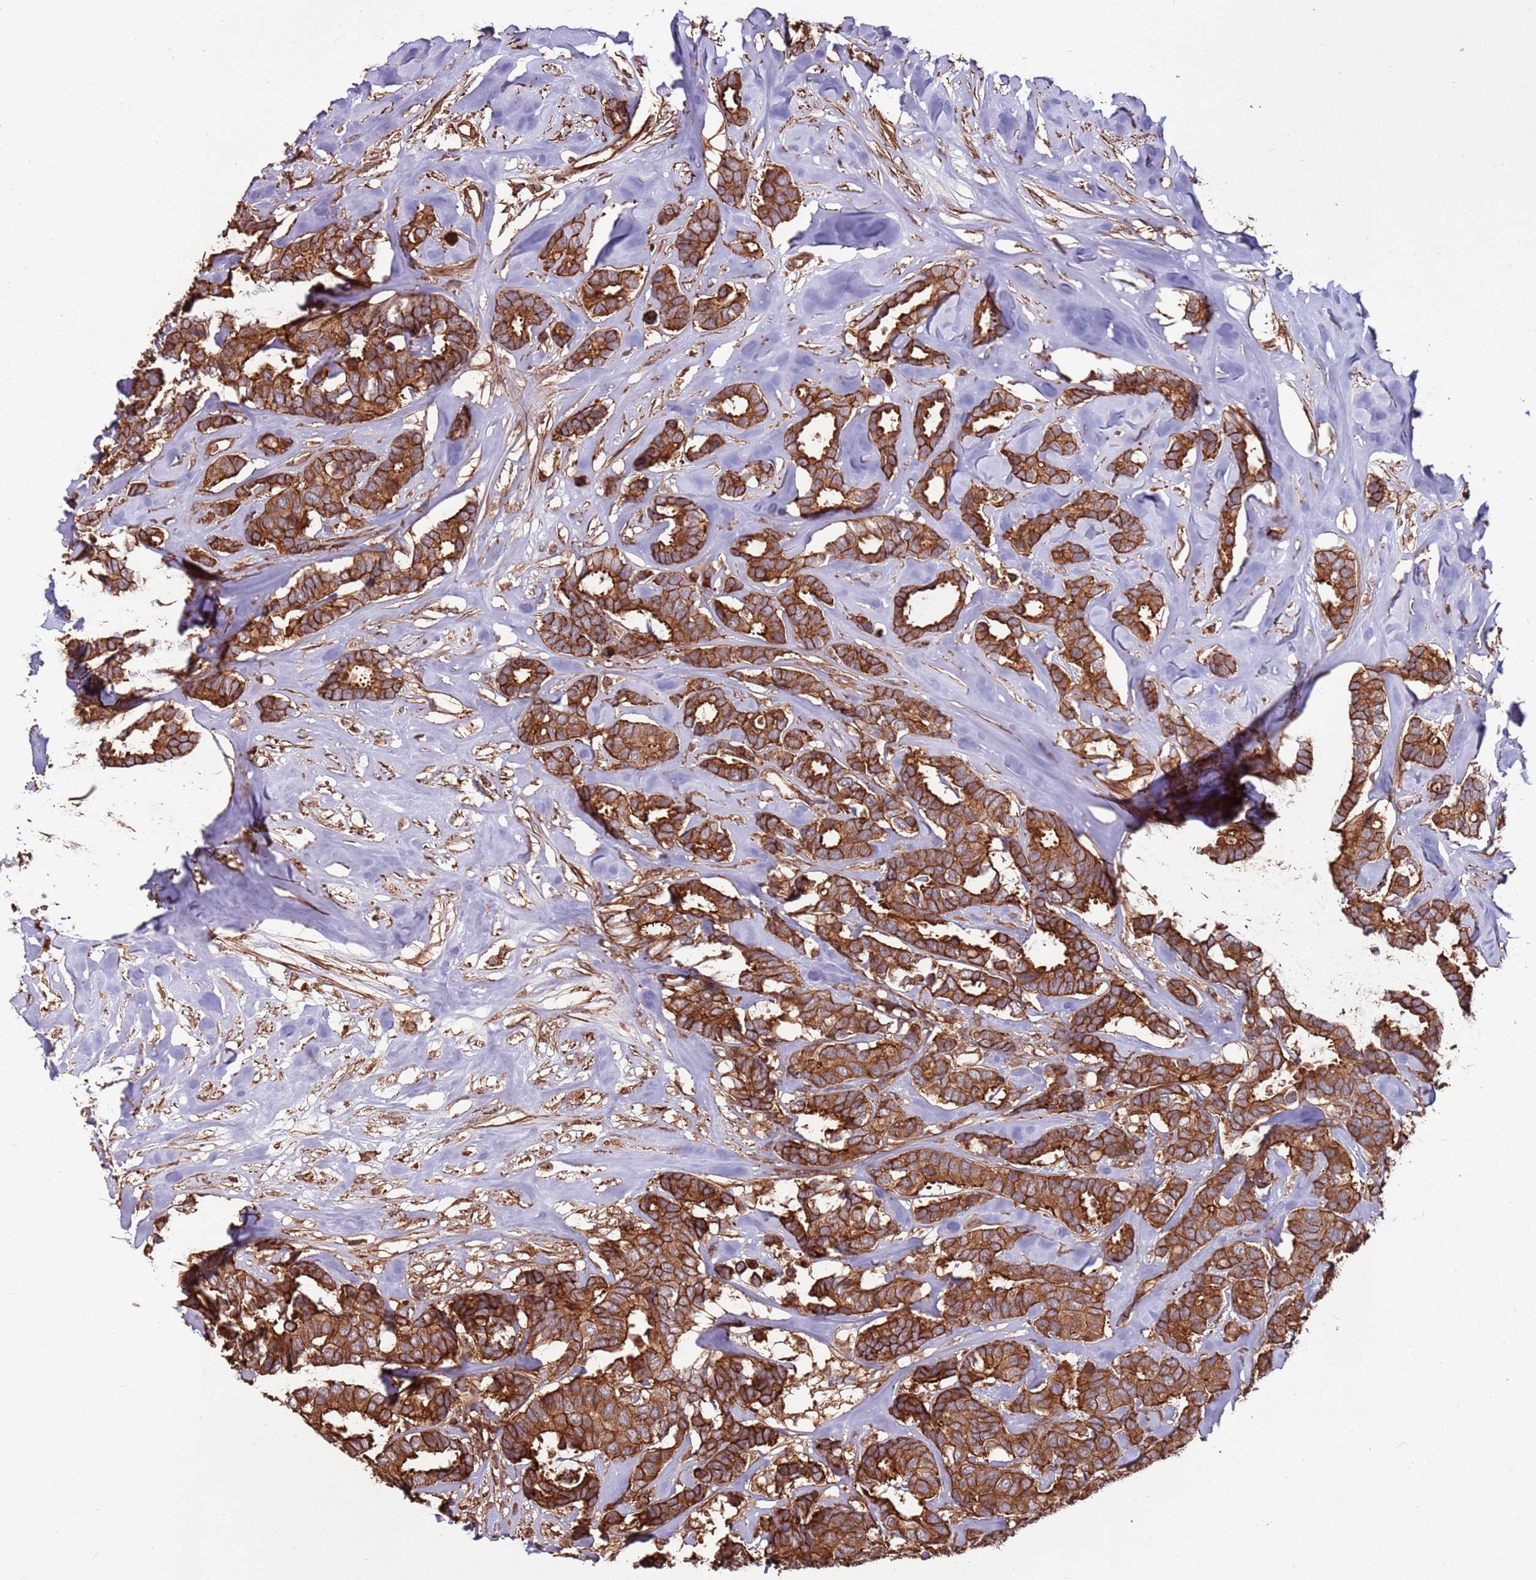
{"staining": {"intensity": "strong", "quantity": ">75%", "location": "cytoplasmic/membranous"}, "tissue": "breast cancer", "cell_type": "Tumor cells", "image_type": "cancer", "snomed": [{"axis": "morphology", "description": "Duct carcinoma"}, {"axis": "topography", "description": "Breast"}], "caption": "Protein staining exhibits strong cytoplasmic/membranous staining in approximately >75% of tumor cells in breast cancer. (Brightfield microscopy of DAB IHC at high magnification).", "gene": "ACVR2A", "patient": {"sex": "female", "age": 87}}